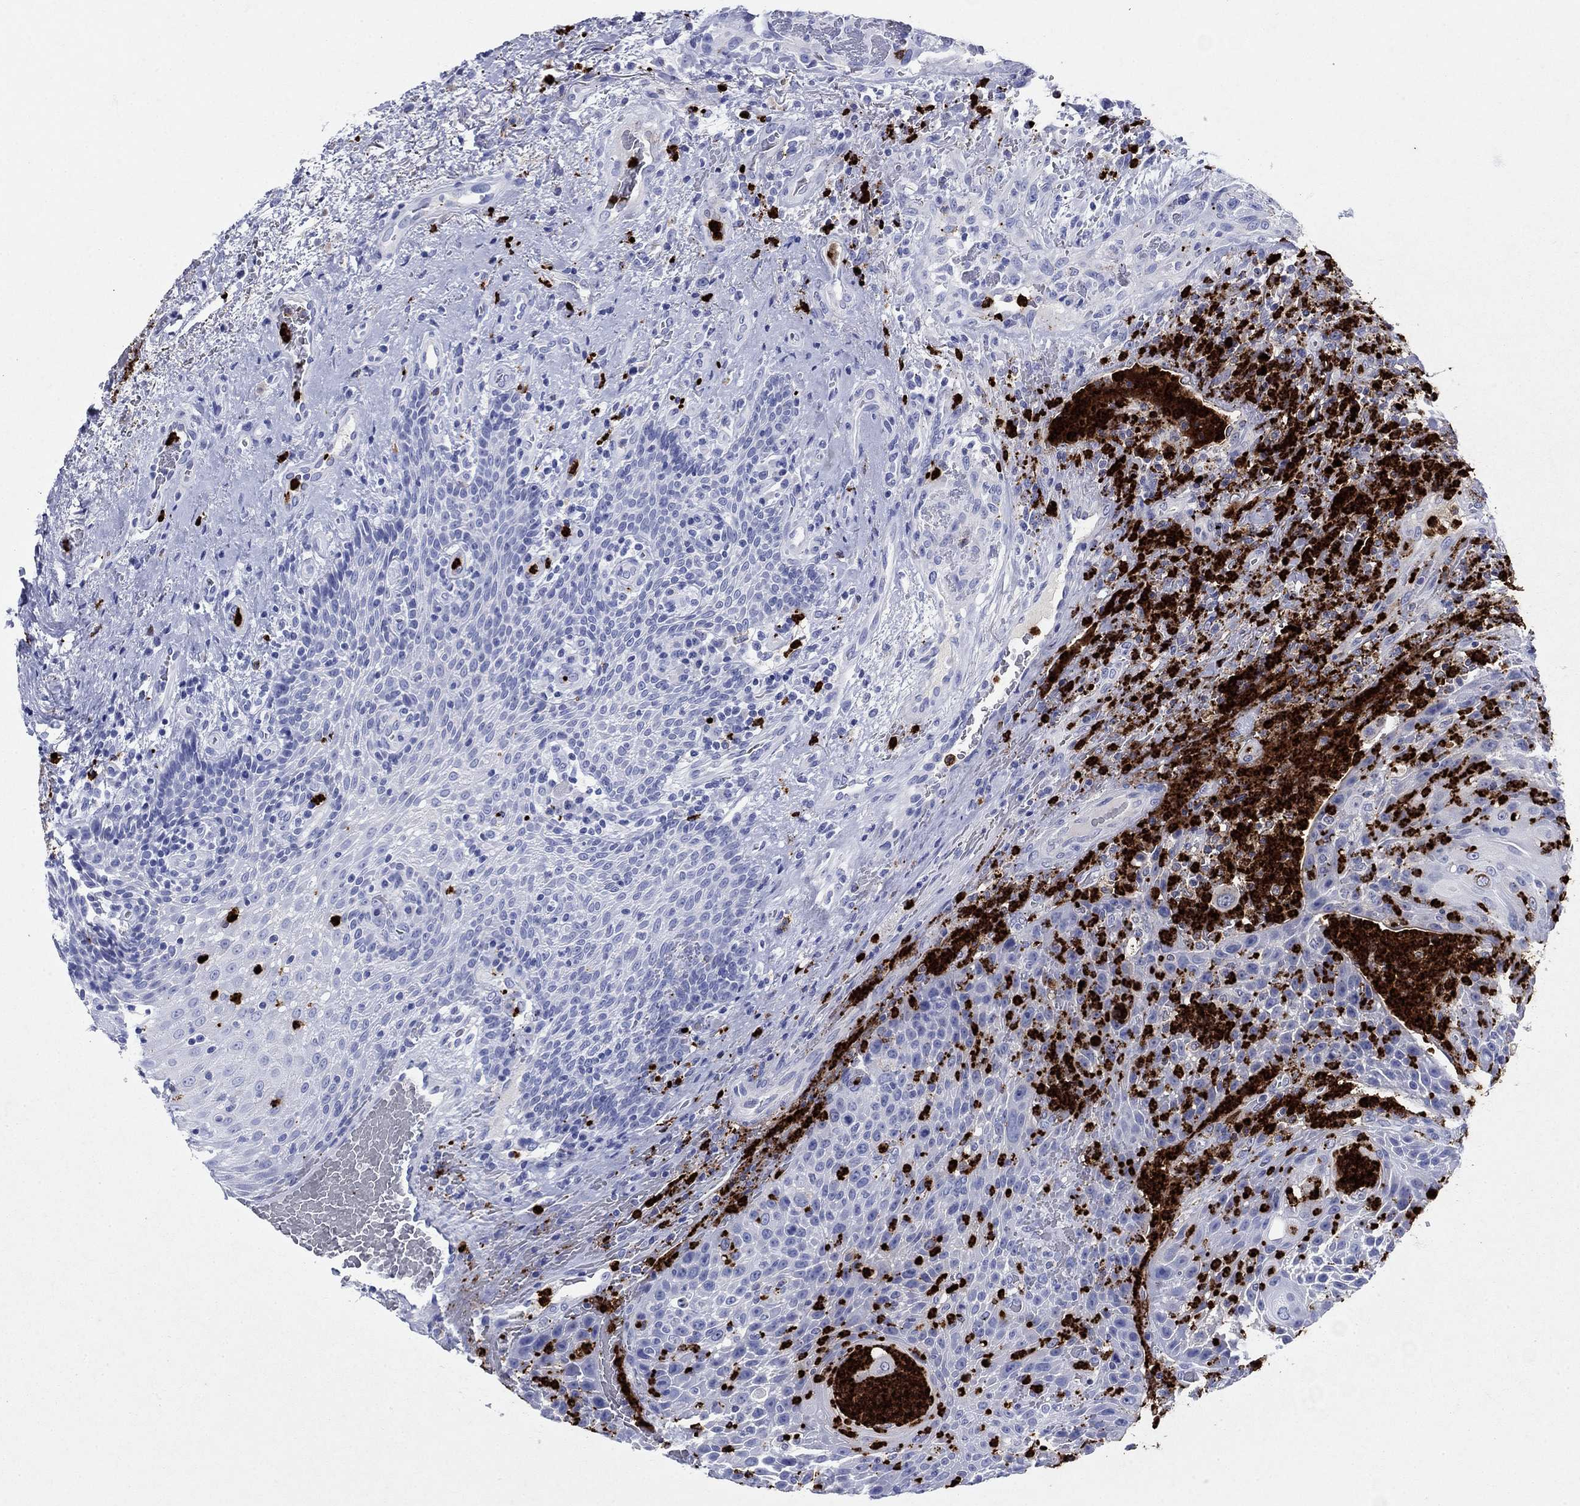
{"staining": {"intensity": "negative", "quantity": "none", "location": "none"}, "tissue": "head and neck cancer", "cell_type": "Tumor cells", "image_type": "cancer", "snomed": [{"axis": "morphology", "description": "Squamous cell carcinoma, NOS"}, {"axis": "topography", "description": "Head-Neck"}], "caption": "The photomicrograph displays no significant expression in tumor cells of squamous cell carcinoma (head and neck). (DAB (3,3'-diaminobenzidine) immunohistochemistry, high magnification).", "gene": "AZU1", "patient": {"sex": "male", "age": 69}}